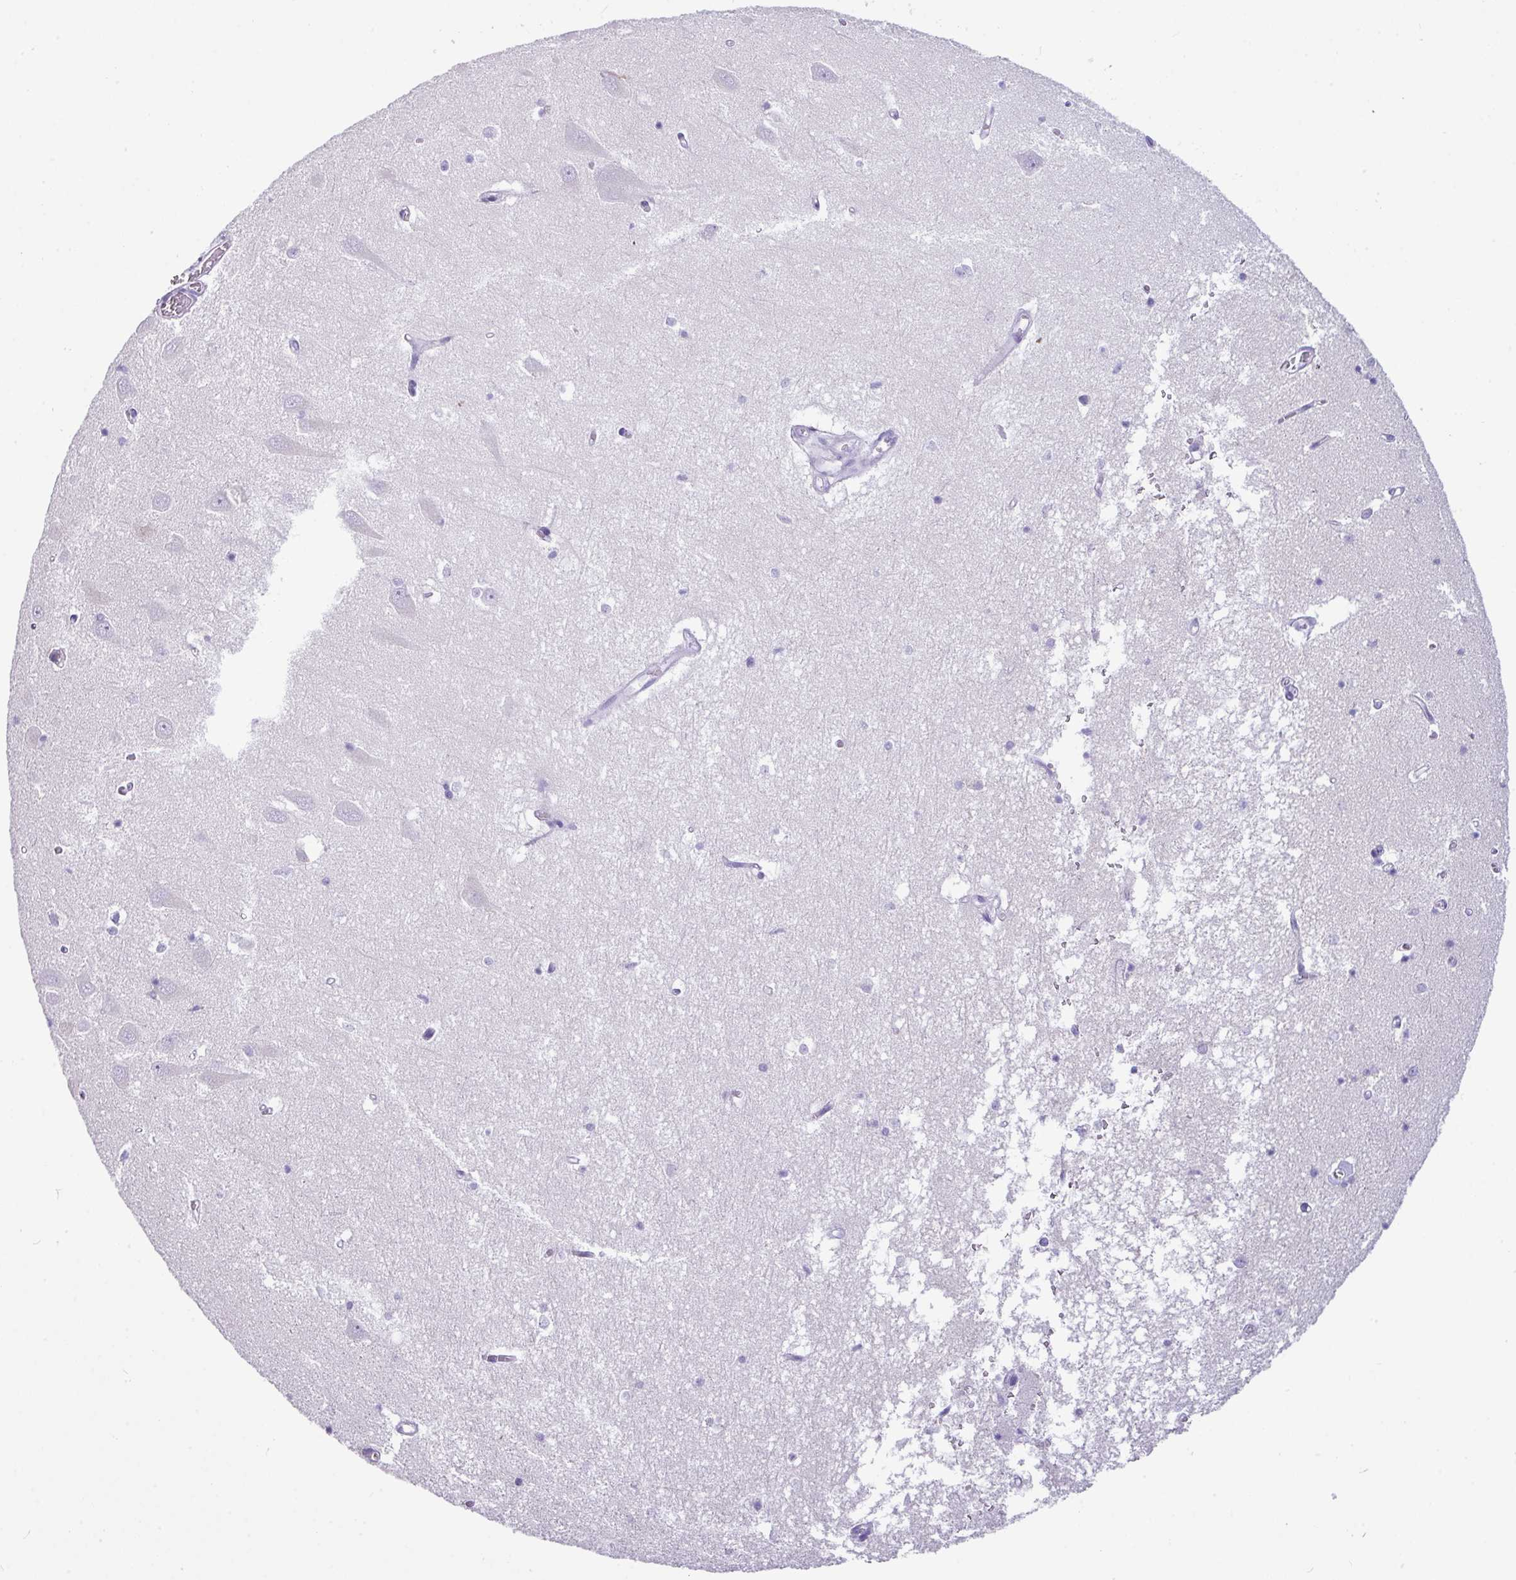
{"staining": {"intensity": "negative", "quantity": "none", "location": "none"}, "tissue": "hippocampus", "cell_type": "Glial cells", "image_type": "normal", "snomed": [{"axis": "morphology", "description": "Normal tissue, NOS"}, {"axis": "topography", "description": "Hippocampus"}], "caption": "Immunohistochemistry photomicrograph of benign hippocampus: hippocampus stained with DAB (3,3'-diaminobenzidine) reveals no significant protein staining in glial cells.", "gene": "NCCRP1", "patient": {"sex": "male", "age": 70}}